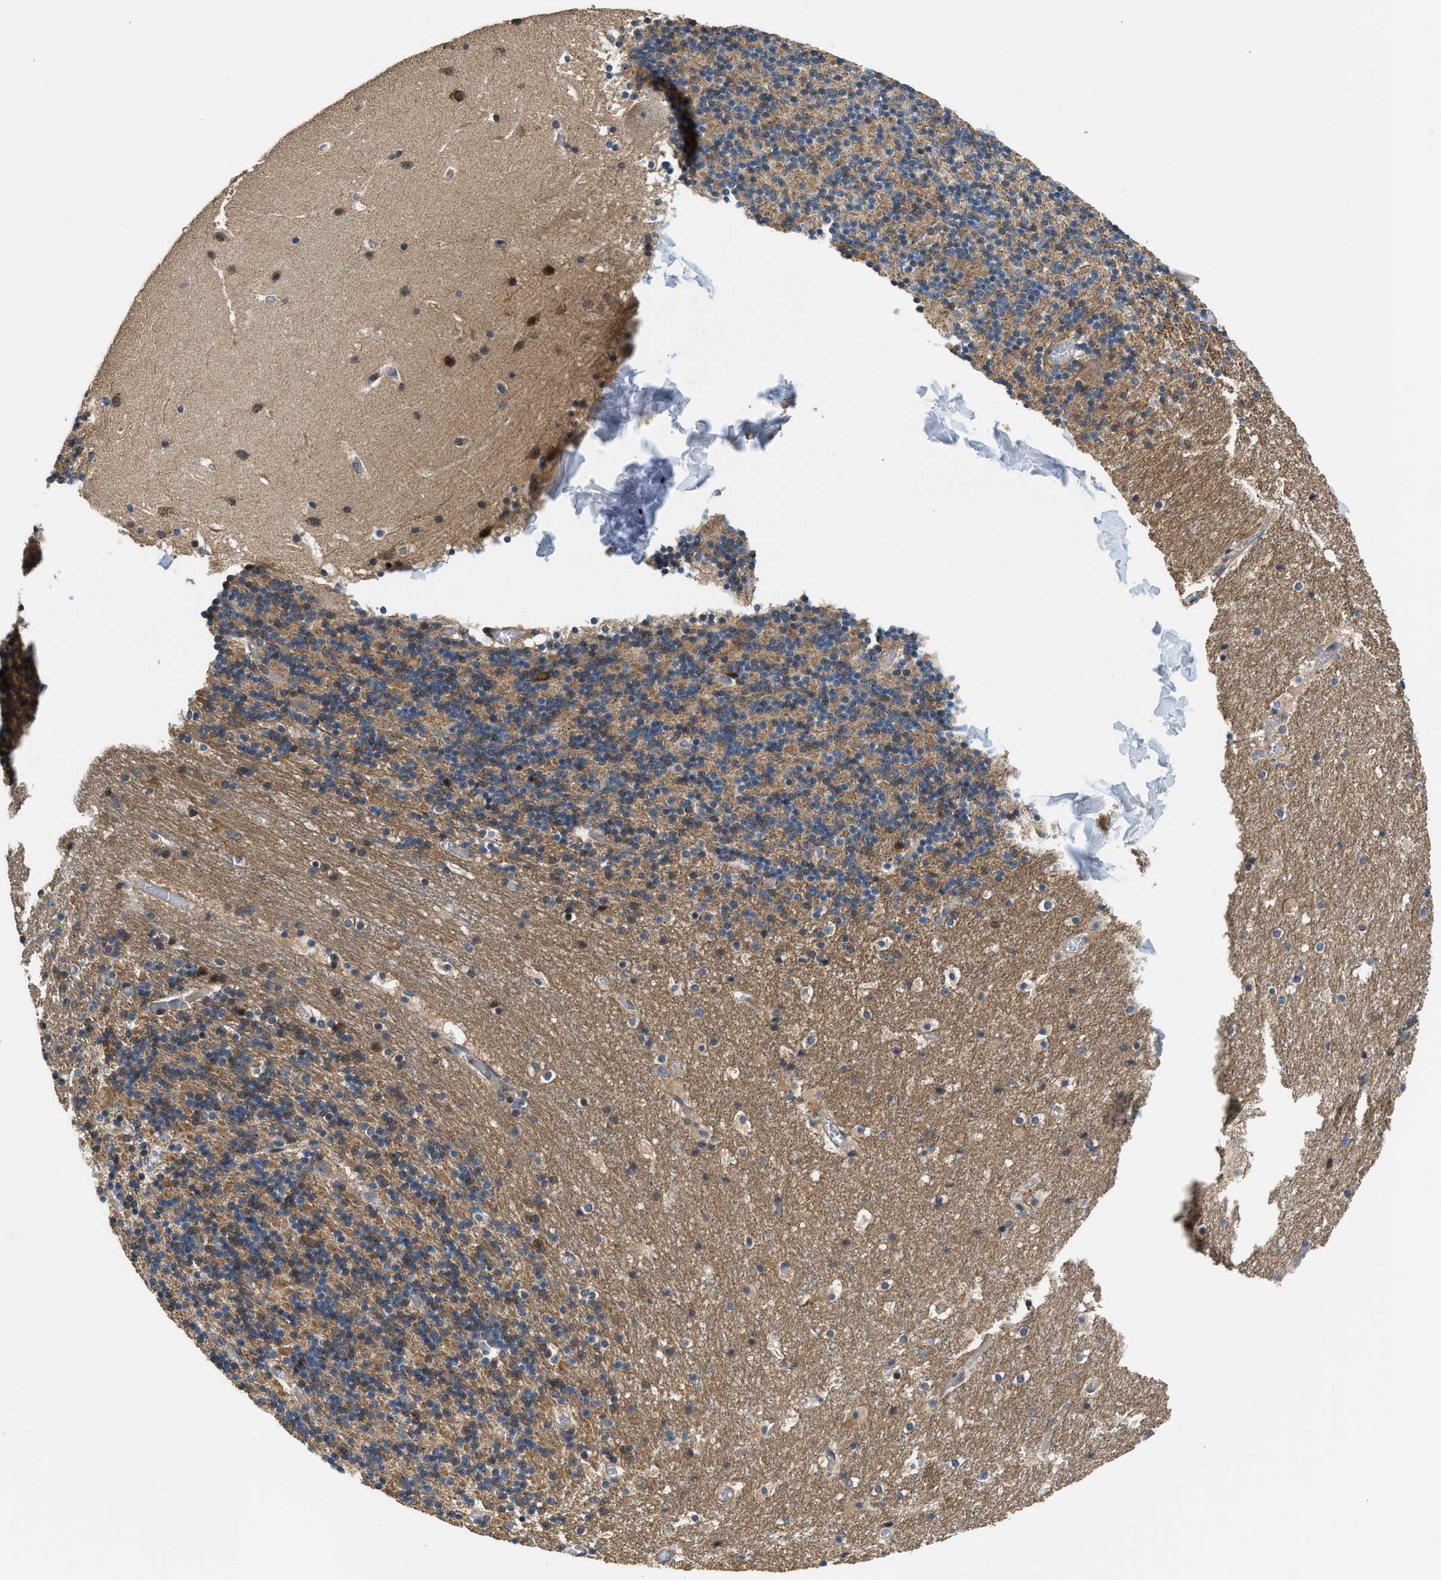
{"staining": {"intensity": "moderate", "quantity": "25%-75%", "location": "cytoplasmic/membranous"}, "tissue": "cerebellum", "cell_type": "Cells in granular layer", "image_type": "normal", "snomed": [{"axis": "morphology", "description": "Normal tissue, NOS"}, {"axis": "topography", "description": "Cerebellum"}], "caption": "An image of human cerebellum stained for a protein exhibits moderate cytoplasmic/membranous brown staining in cells in granular layer.", "gene": "IL3RA", "patient": {"sex": "male", "age": 45}}